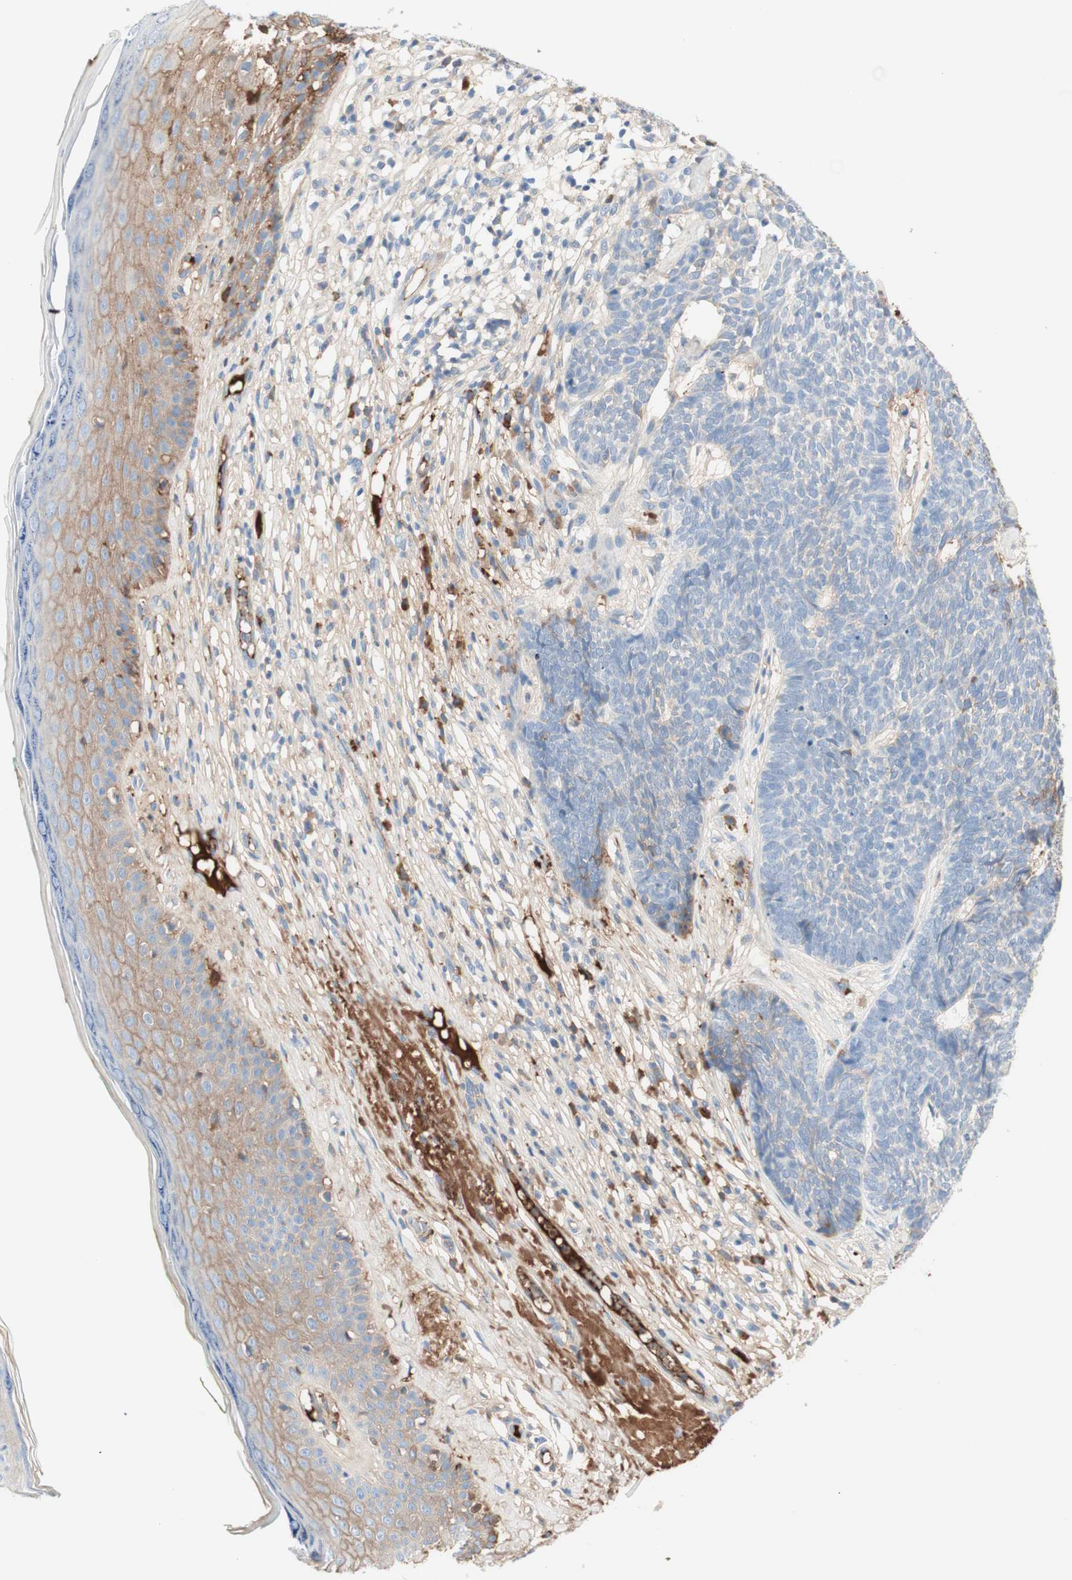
{"staining": {"intensity": "moderate", "quantity": "<25%", "location": "cytoplasmic/membranous"}, "tissue": "skin cancer", "cell_type": "Tumor cells", "image_type": "cancer", "snomed": [{"axis": "morphology", "description": "Basal cell carcinoma"}, {"axis": "topography", "description": "Skin"}], "caption": "Protein analysis of skin cancer tissue shows moderate cytoplasmic/membranous expression in approximately <25% of tumor cells.", "gene": "KNG1", "patient": {"sex": "female", "age": 84}}